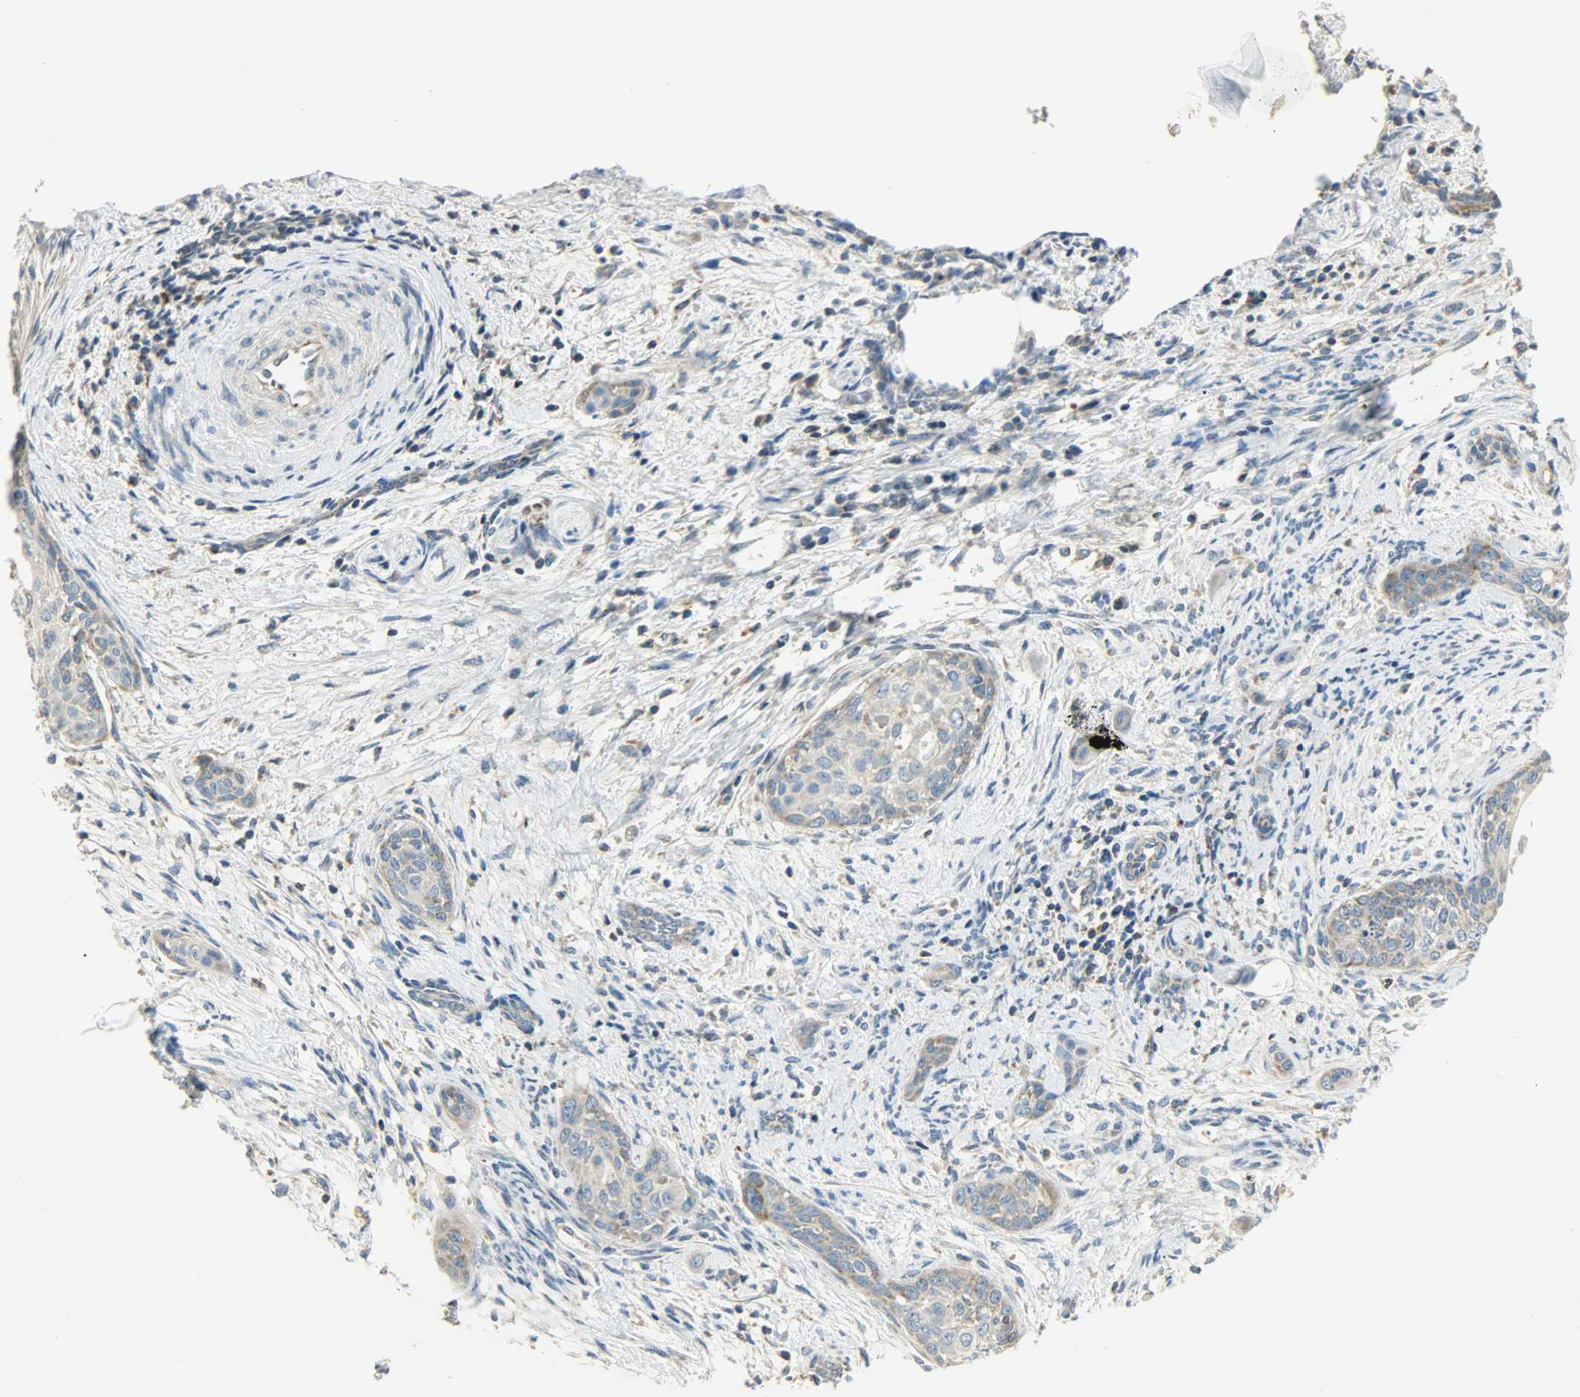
{"staining": {"intensity": "weak", "quantity": ">75%", "location": "cytoplasmic/membranous"}, "tissue": "cervical cancer", "cell_type": "Tumor cells", "image_type": "cancer", "snomed": [{"axis": "morphology", "description": "Squamous cell carcinoma, NOS"}, {"axis": "topography", "description": "Cervix"}], "caption": "Immunohistochemical staining of cervical squamous cell carcinoma reveals weak cytoplasmic/membranous protein staining in approximately >75% of tumor cells.", "gene": "NNT", "patient": {"sex": "female", "age": 33}}